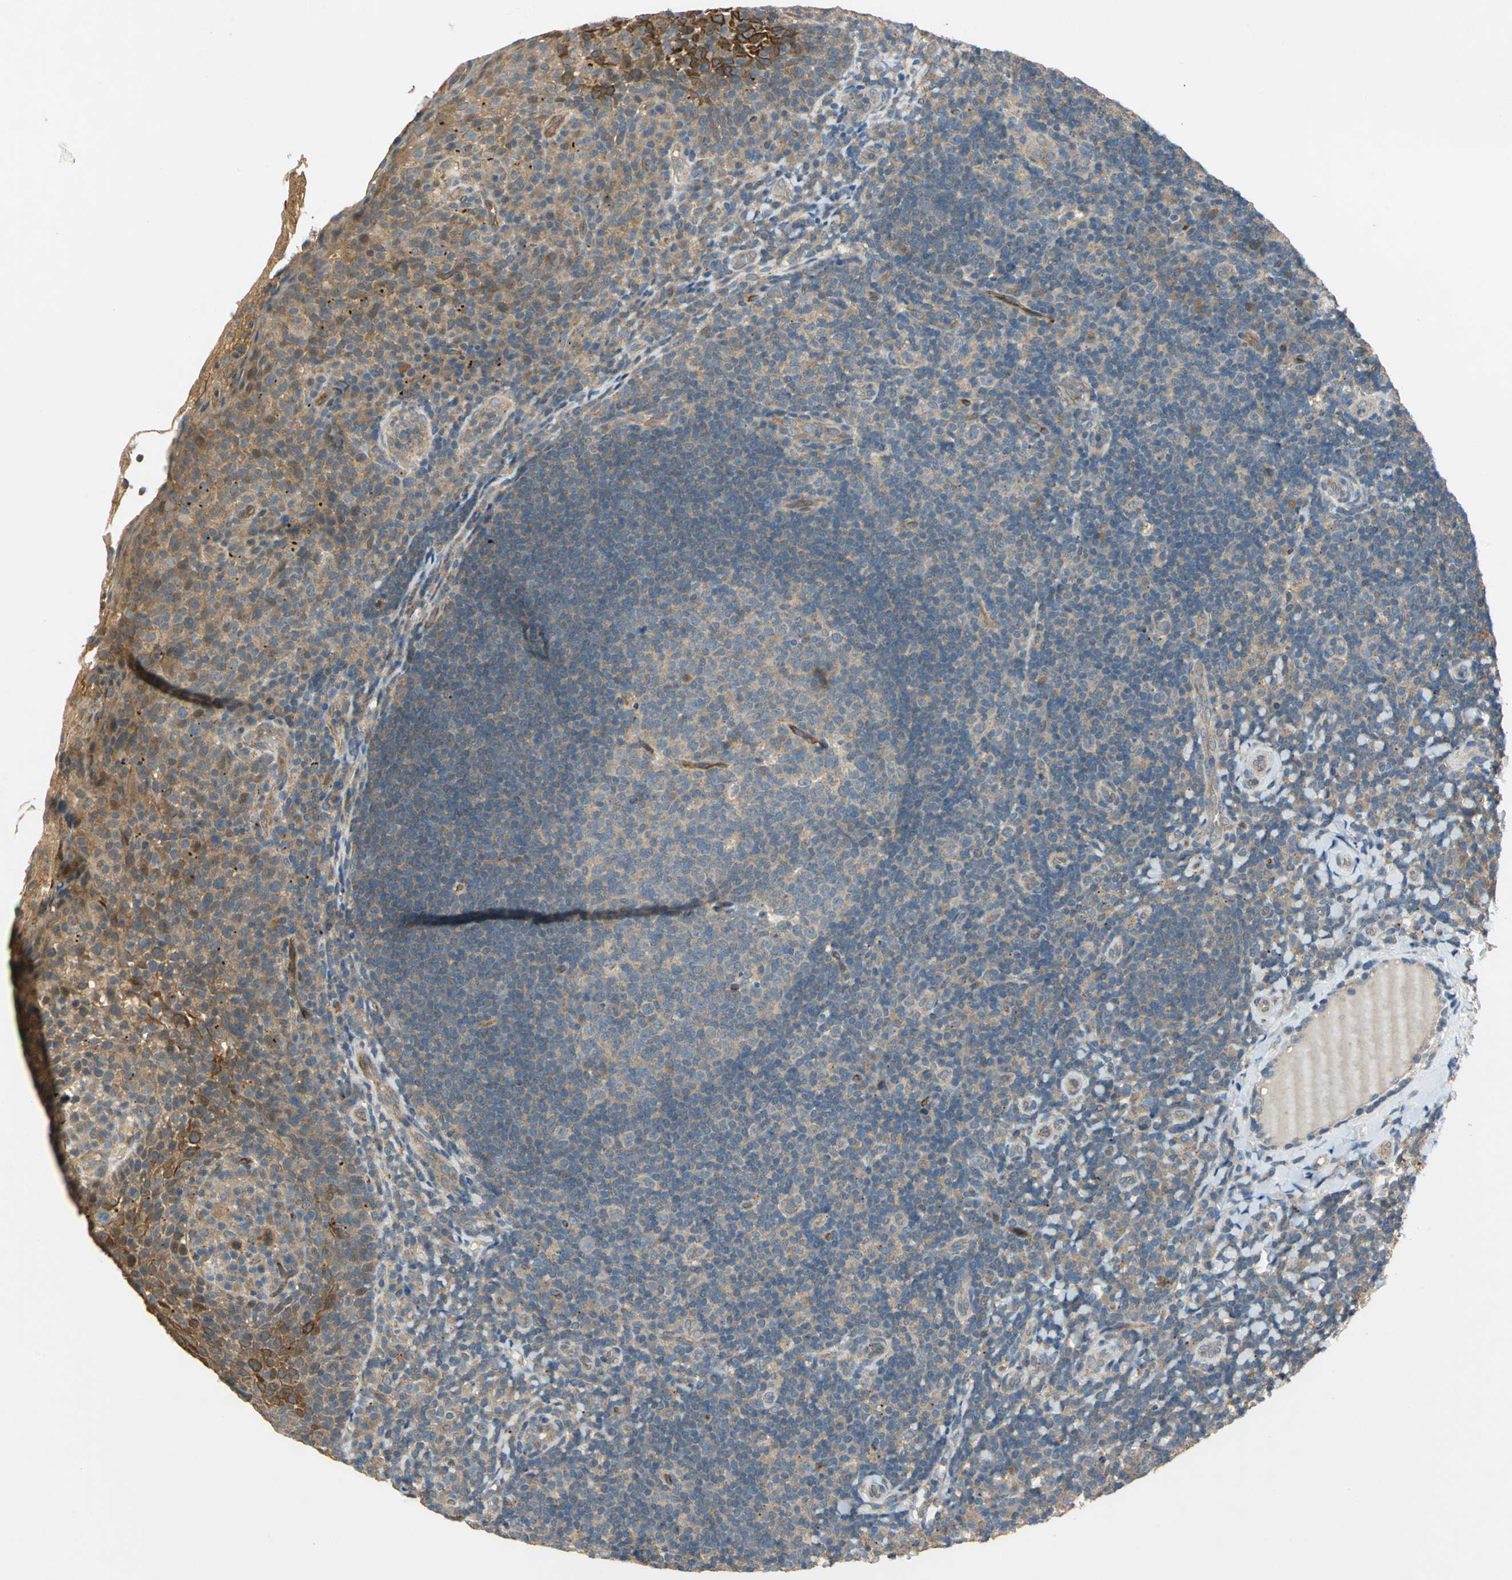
{"staining": {"intensity": "weak", "quantity": "25%-75%", "location": "cytoplasmic/membranous"}, "tissue": "tonsil", "cell_type": "Germinal center cells", "image_type": "normal", "snomed": [{"axis": "morphology", "description": "Normal tissue, NOS"}, {"axis": "topography", "description": "Tonsil"}], "caption": "Immunohistochemistry micrograph of benign tonsil stained for a protein (brown), which demonstrates low levels of weak cytoplasmic/membranous staining in about 25%-75% of germinal center cells.", "gene": "EMCN", "patient": {"sex": "male", "age": 17}}